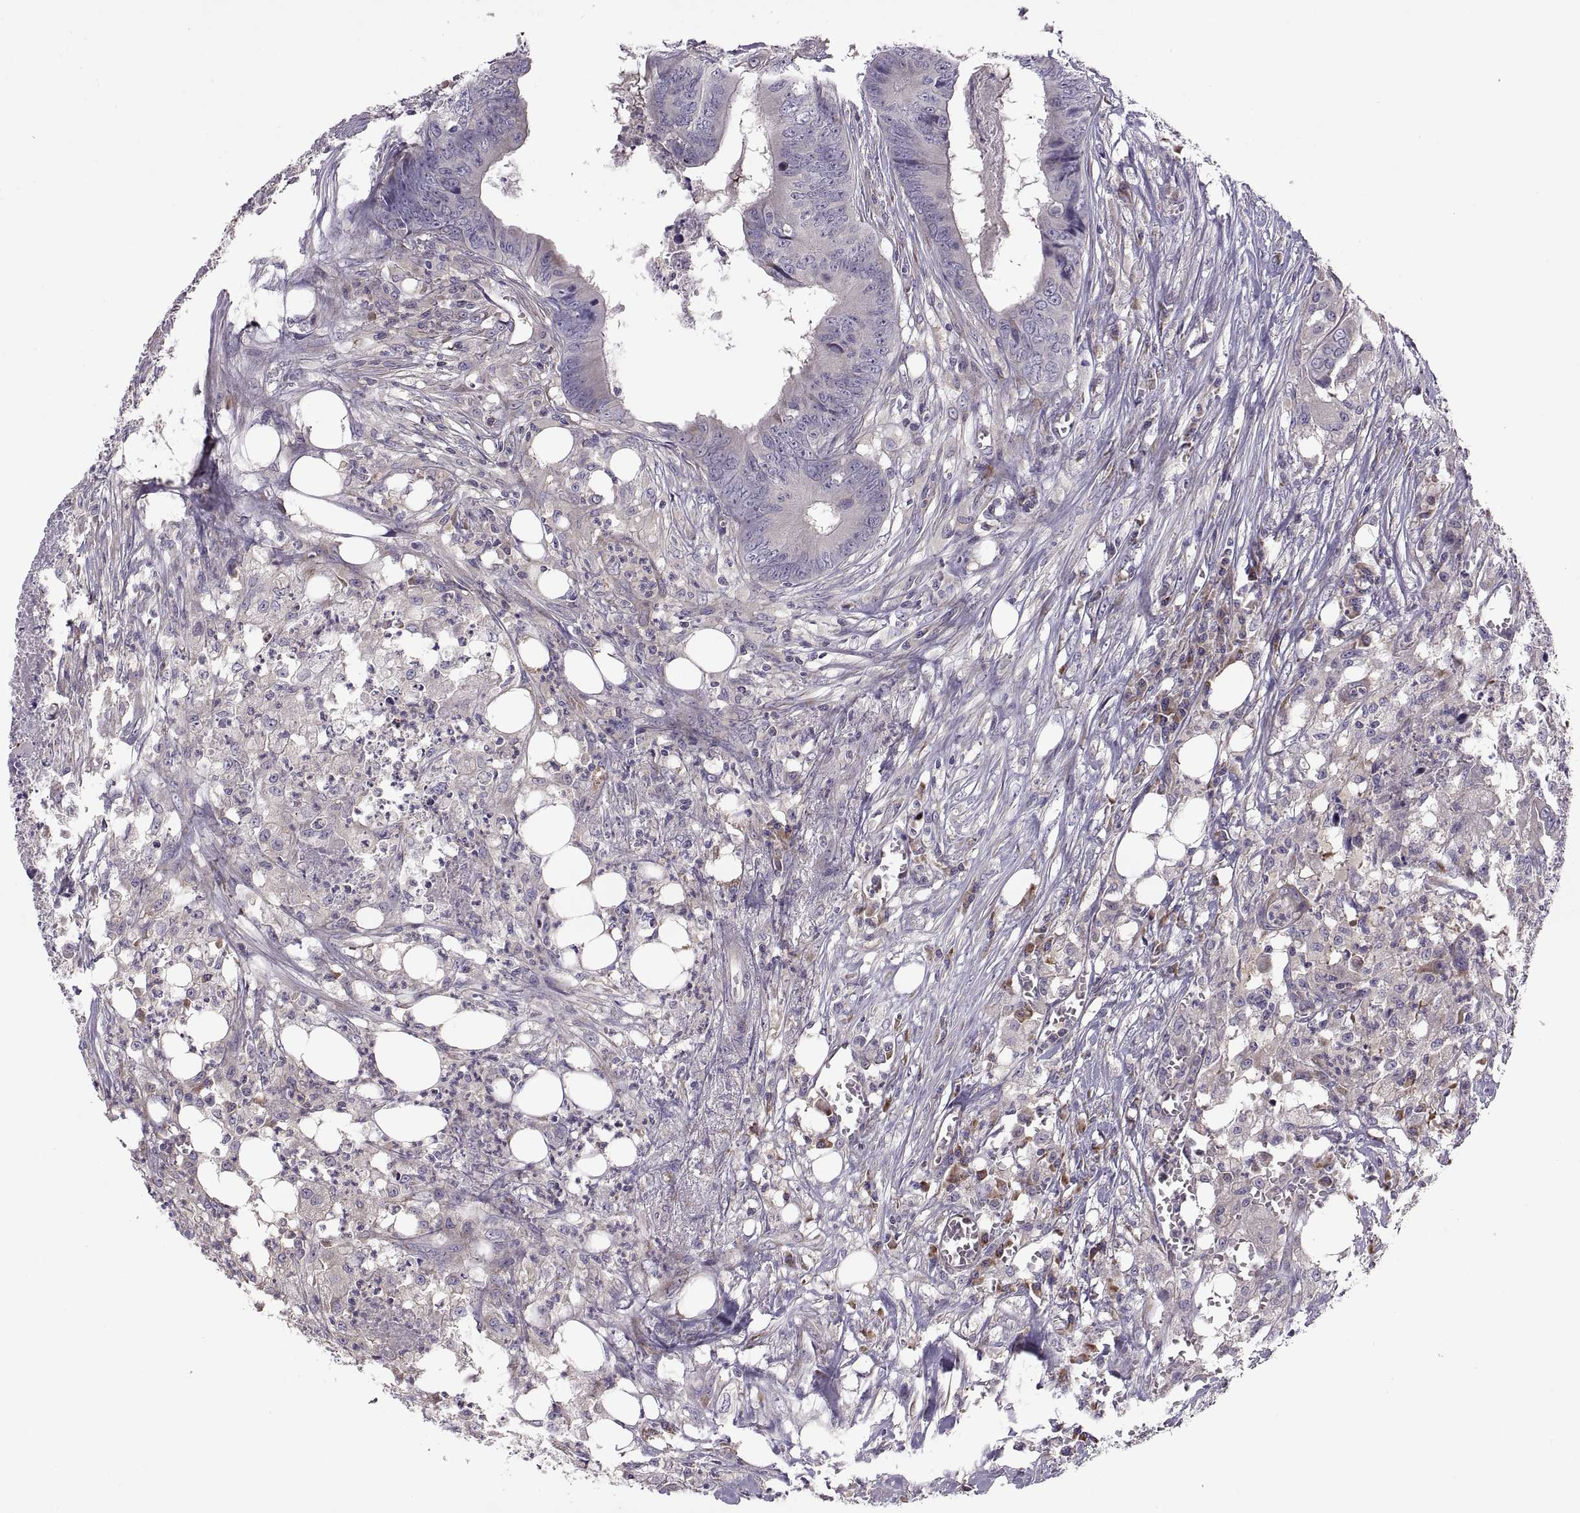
{"staining": {"intensity": "negative", "quantity": "none", "location": "none"}, "tissue": "colorectal cancer", "cell_type": "Tumor cells", "image_type": "cancer", "snomed": [{"axis": "morphology", "description": "Adenocarcinoma, NOS"}, {"axis": "topography", "description": "Colon"}], "caption": "IHC histopathology image of neoplastic tissue: human colorectal cancer stained with DAB displays no significant protein positivity in tumor cells. (Stains: DAB (3,3'-diaminobenzidine) IHC with hematoxylin counter stain, Microscopy: brightfield microscopy at high magnification).", "gene": "SPATA32", "patient": {"sex": "male", "age": 84}}